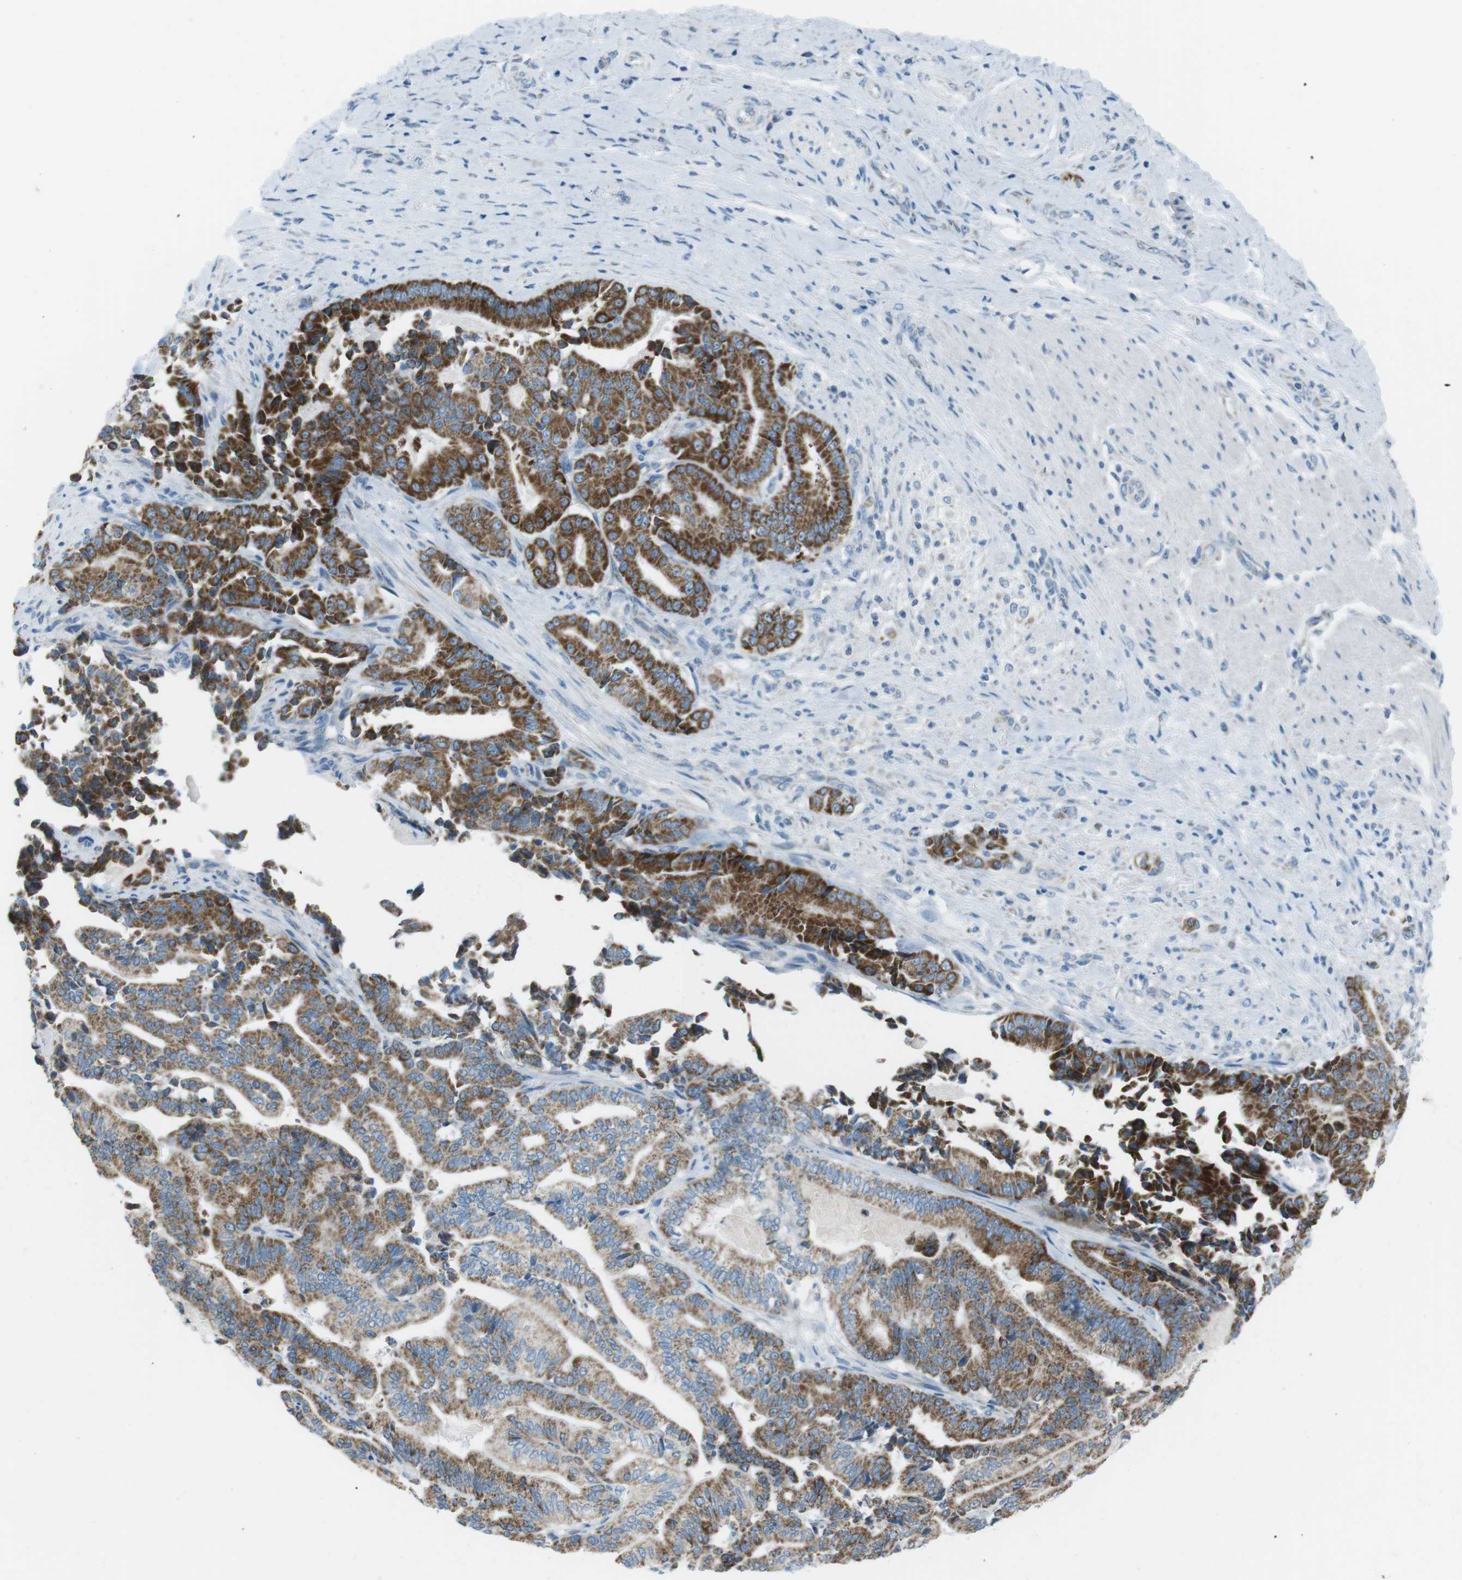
{"staining": {"intensity": "strong", "quantity": "25%-75%", "location": "cytoplasmic/membranous"}, "tissue": "pancreatic cancer", "cell_type": "Tumor cells", "image_type": "cancer", "snomed": [{"axis": "morphology", "description": "Normal tissue, NOS"}, {"axis": "morphology", "description": "Adenocarcinoma, NOS"}, {"axis": "topography", "description": "Pancreas"}], "caption": "Strong cytoplasmic/membranous protein positivity is seen in approximately 25%-75% of tumor cells in adenocarcinoma (pancreatic). The protein is stained brown, and the nuclei are stained in blue (DAB IHC with brightfield microscopy, high magnification).", "gene": "DNAJA3", "patient": {"sex": "male", "age": 63}}